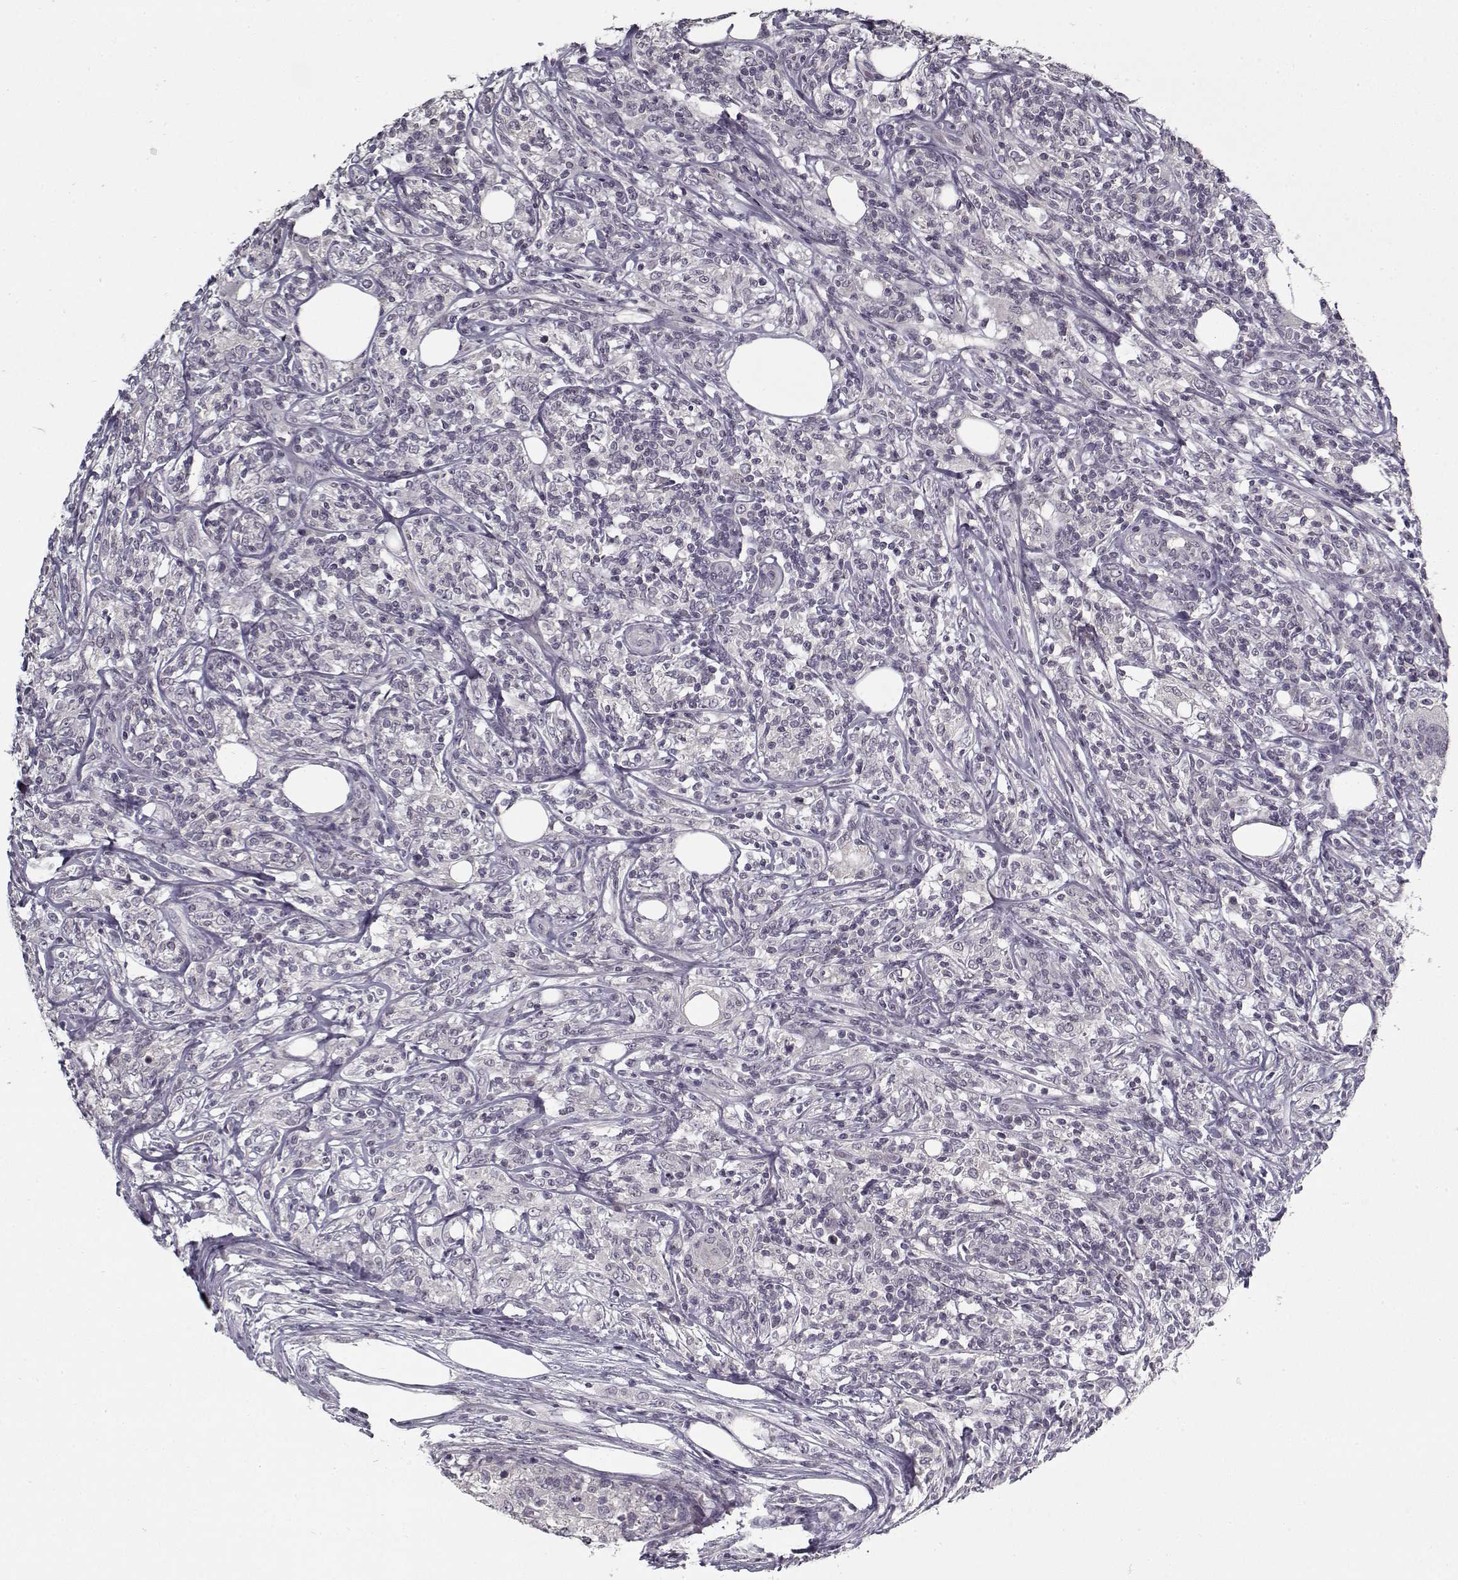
{"staining": {"intensity": "negative", "quantity": "none", "location": "none"}, "tissue": "lymphoma", "cell_type": "Tumor cells", "image_type": "cancer", "snomed": [{"axis": "morphology", "description": "Malignant lymphoma, non-Hodgkin's type, High grade"}, {"axis": "topography", "description": "Lymph node"}], "caption": "A micrograph of human lymphoma is negative for staining in tumor cells.", "gene": "LAMA2", "patient": {"sex": "female", "age": 84}}